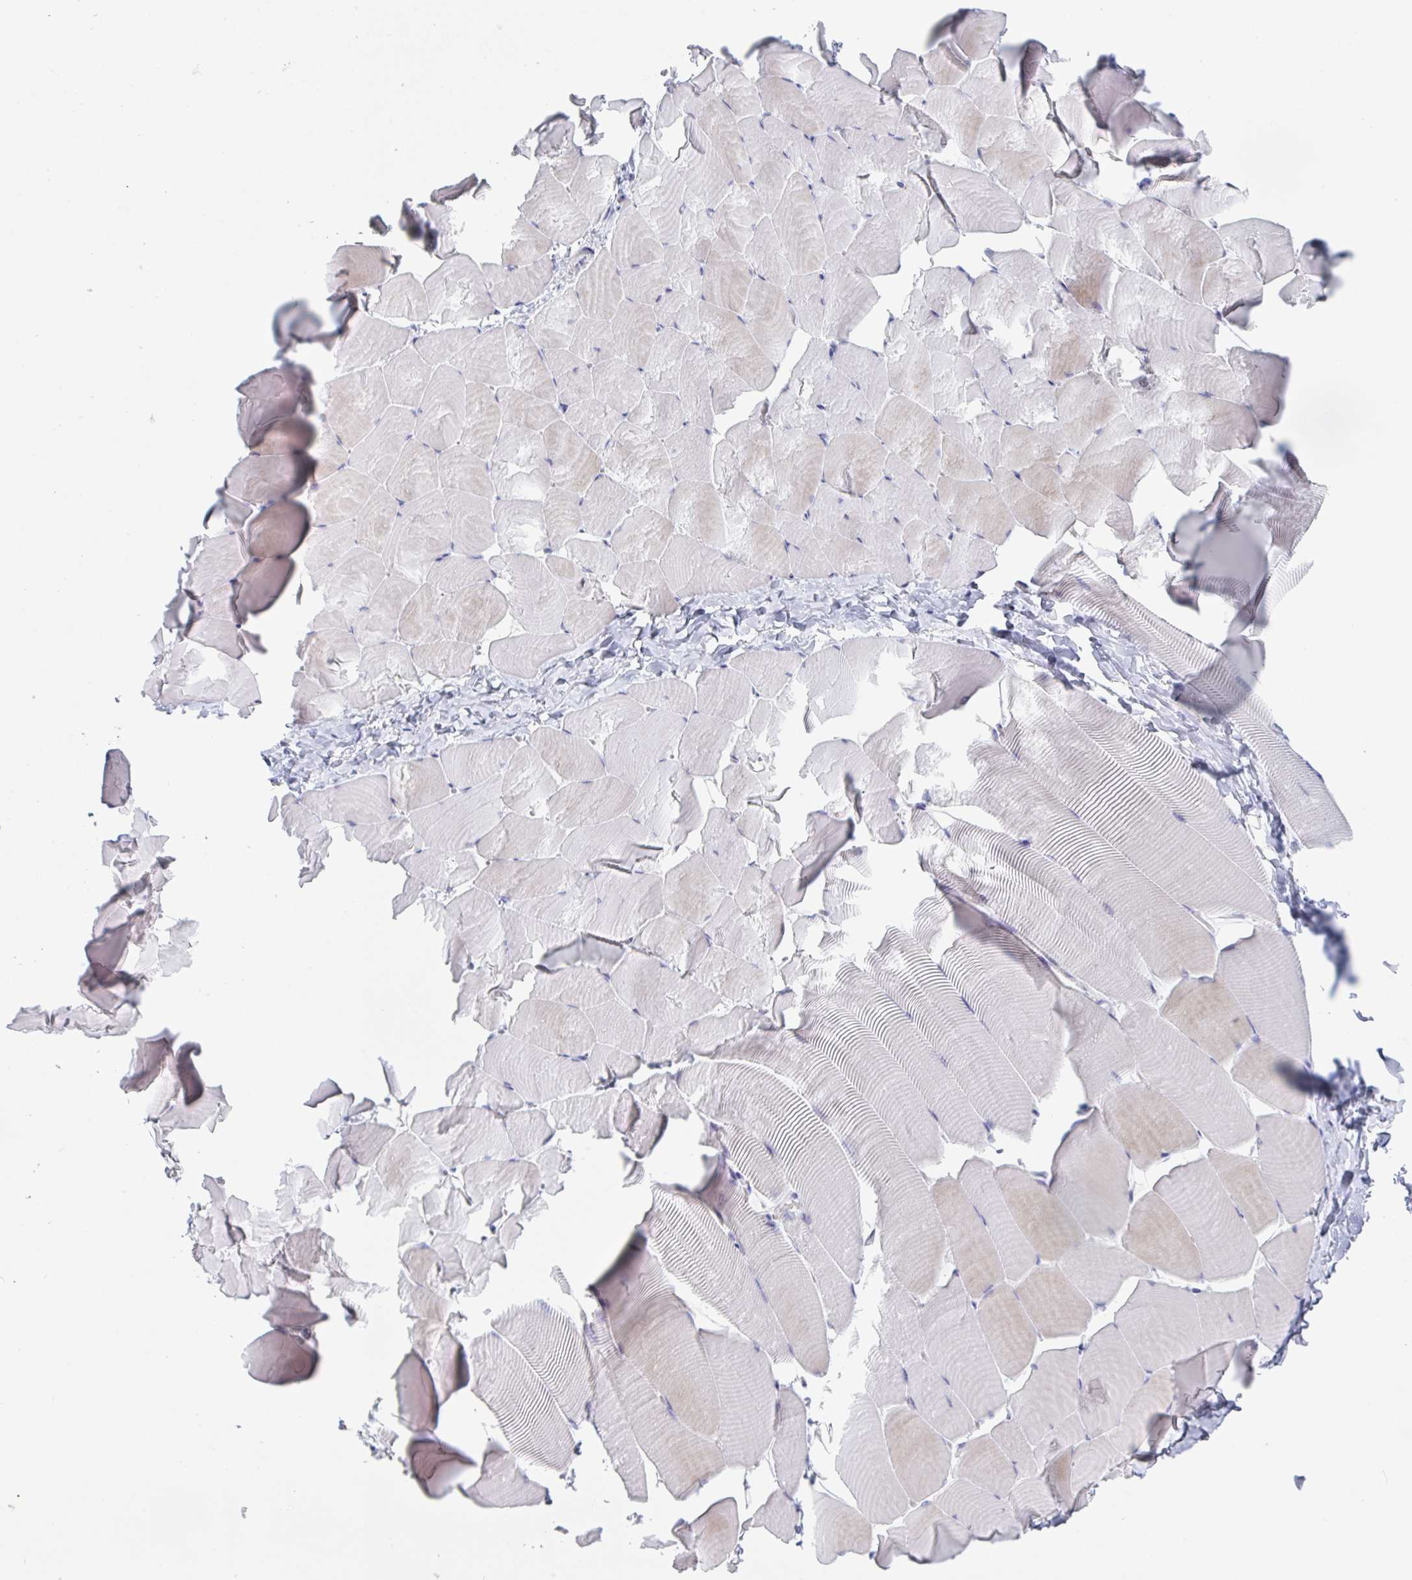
{"staining": {"intensity": "negative", "quantity": "none", "location": "none"}, "tissue": "skeletal muscle", "cell_type": "Myocytes", "image_type": "normal", "snomed": [{"axis": "morphology", "description": "Normal tissue, NOS"}, {"axis": "topography", "description": "Skeletal muscle"}], "caption": "IHC histopathology image of unremarkable skeletal muscle: human skeletal muscle stained with DAB displays no significant protein staining in myocytes.", "gene": "HGFAC", "patient": {"sex": "male", "age": 25}}